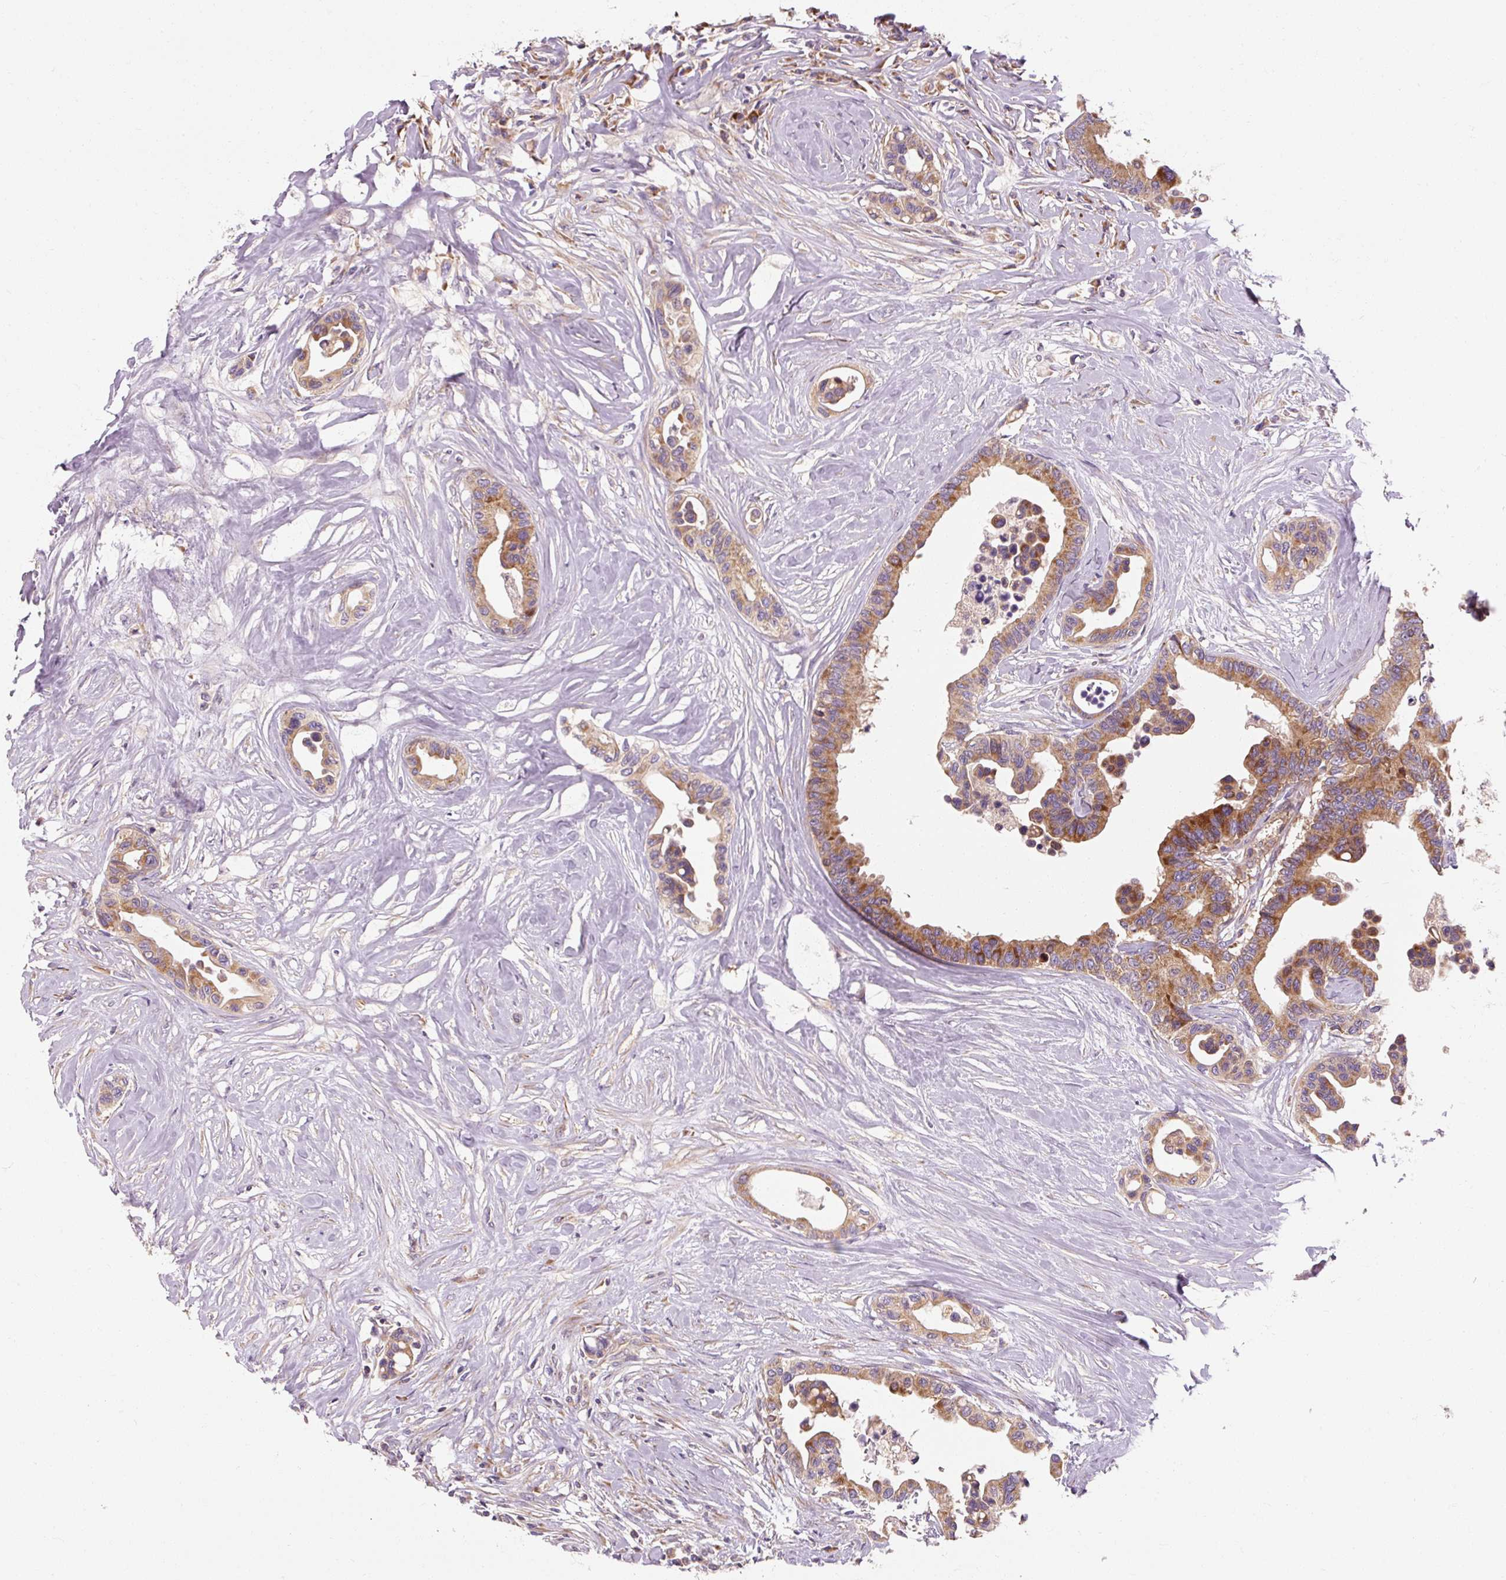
{"staining": {"intensity": "moderate", "quantity": ">75%", "location": "cytoplasmic/membranous"}, "tissue": "colorectal cancer", "cell_type": "Tumor cells", "image_type": "cancer", "snomed": [{"axis": "morphology", "description": "Normal tissue, NOS"}, {"axis": "morphology", "description": "Adenocarcinoma, NOS"}, {"axis": "topography", "description": "Colon"}], "caption": "Immunohistochemistry histopathology image of neoplastic tissue: colorectal cancer (adenocarcinoma) stained using immunohistochemistry demonstrates medium levels of moderate protein expression localized specifically in the cytoplasmic/membranous of tumor cells, appearing as a cytoplasmic/membranous brown color.", "gene": "PRSS48", "patient": {"sex": "male", "age": 82}}